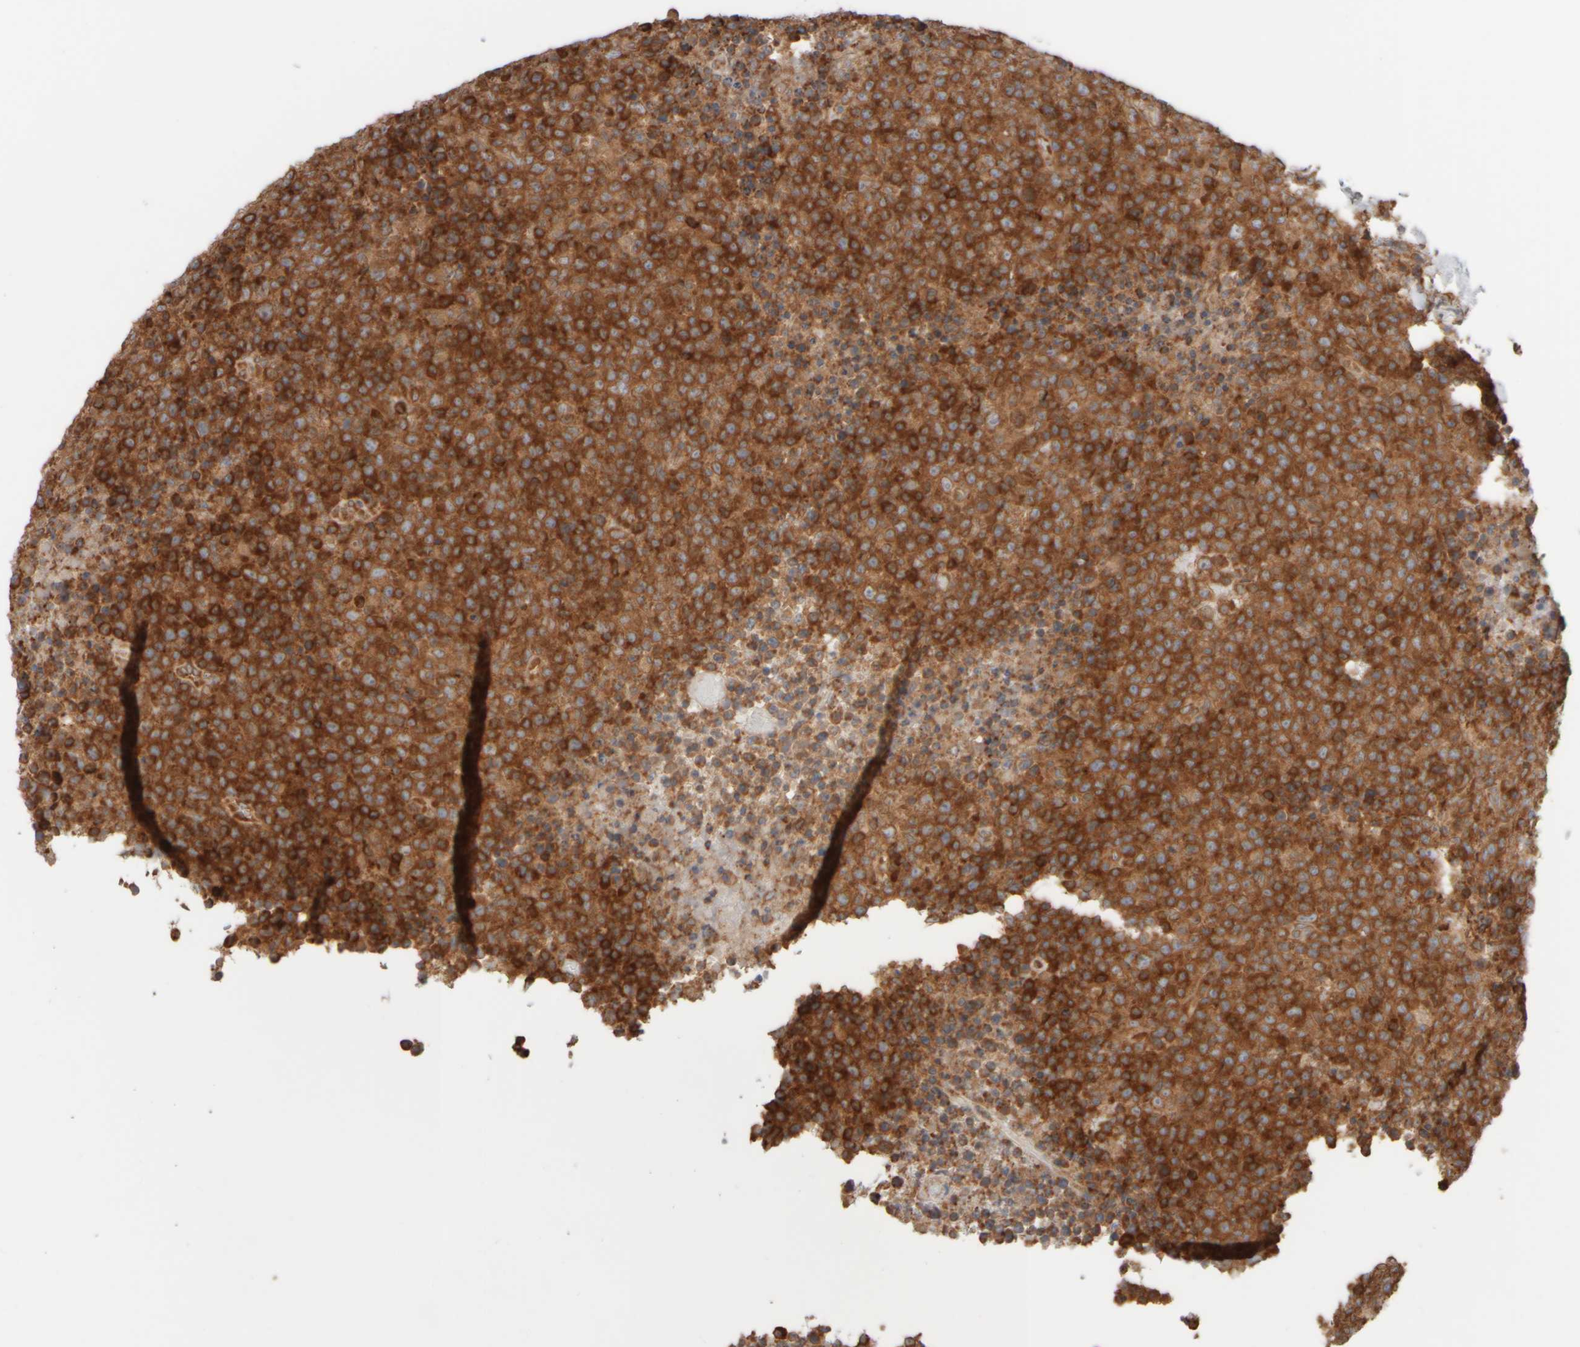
{"staining": {"intensity": "strong", "quantity": ">75%", "location": "cytoplasmic/membranous"}, "tissue": "lymphoma", "cell_type": "Tumor cells", "image_type": "cancer", "snomed": [{"axis": "morphology", "description": "Malignant lymphoma, non-Hodgkin's type, High grade"}, {"axis": "topography", "description": "Lymph node"}], "caption": "Lymphoma stained for a protein (brown) shows strong cytoplasmic/membranous positive staining in approximately >75% of tumor cells.", "gene": "EIF2B3", "patient": {"sex": "male", "age": 13}}